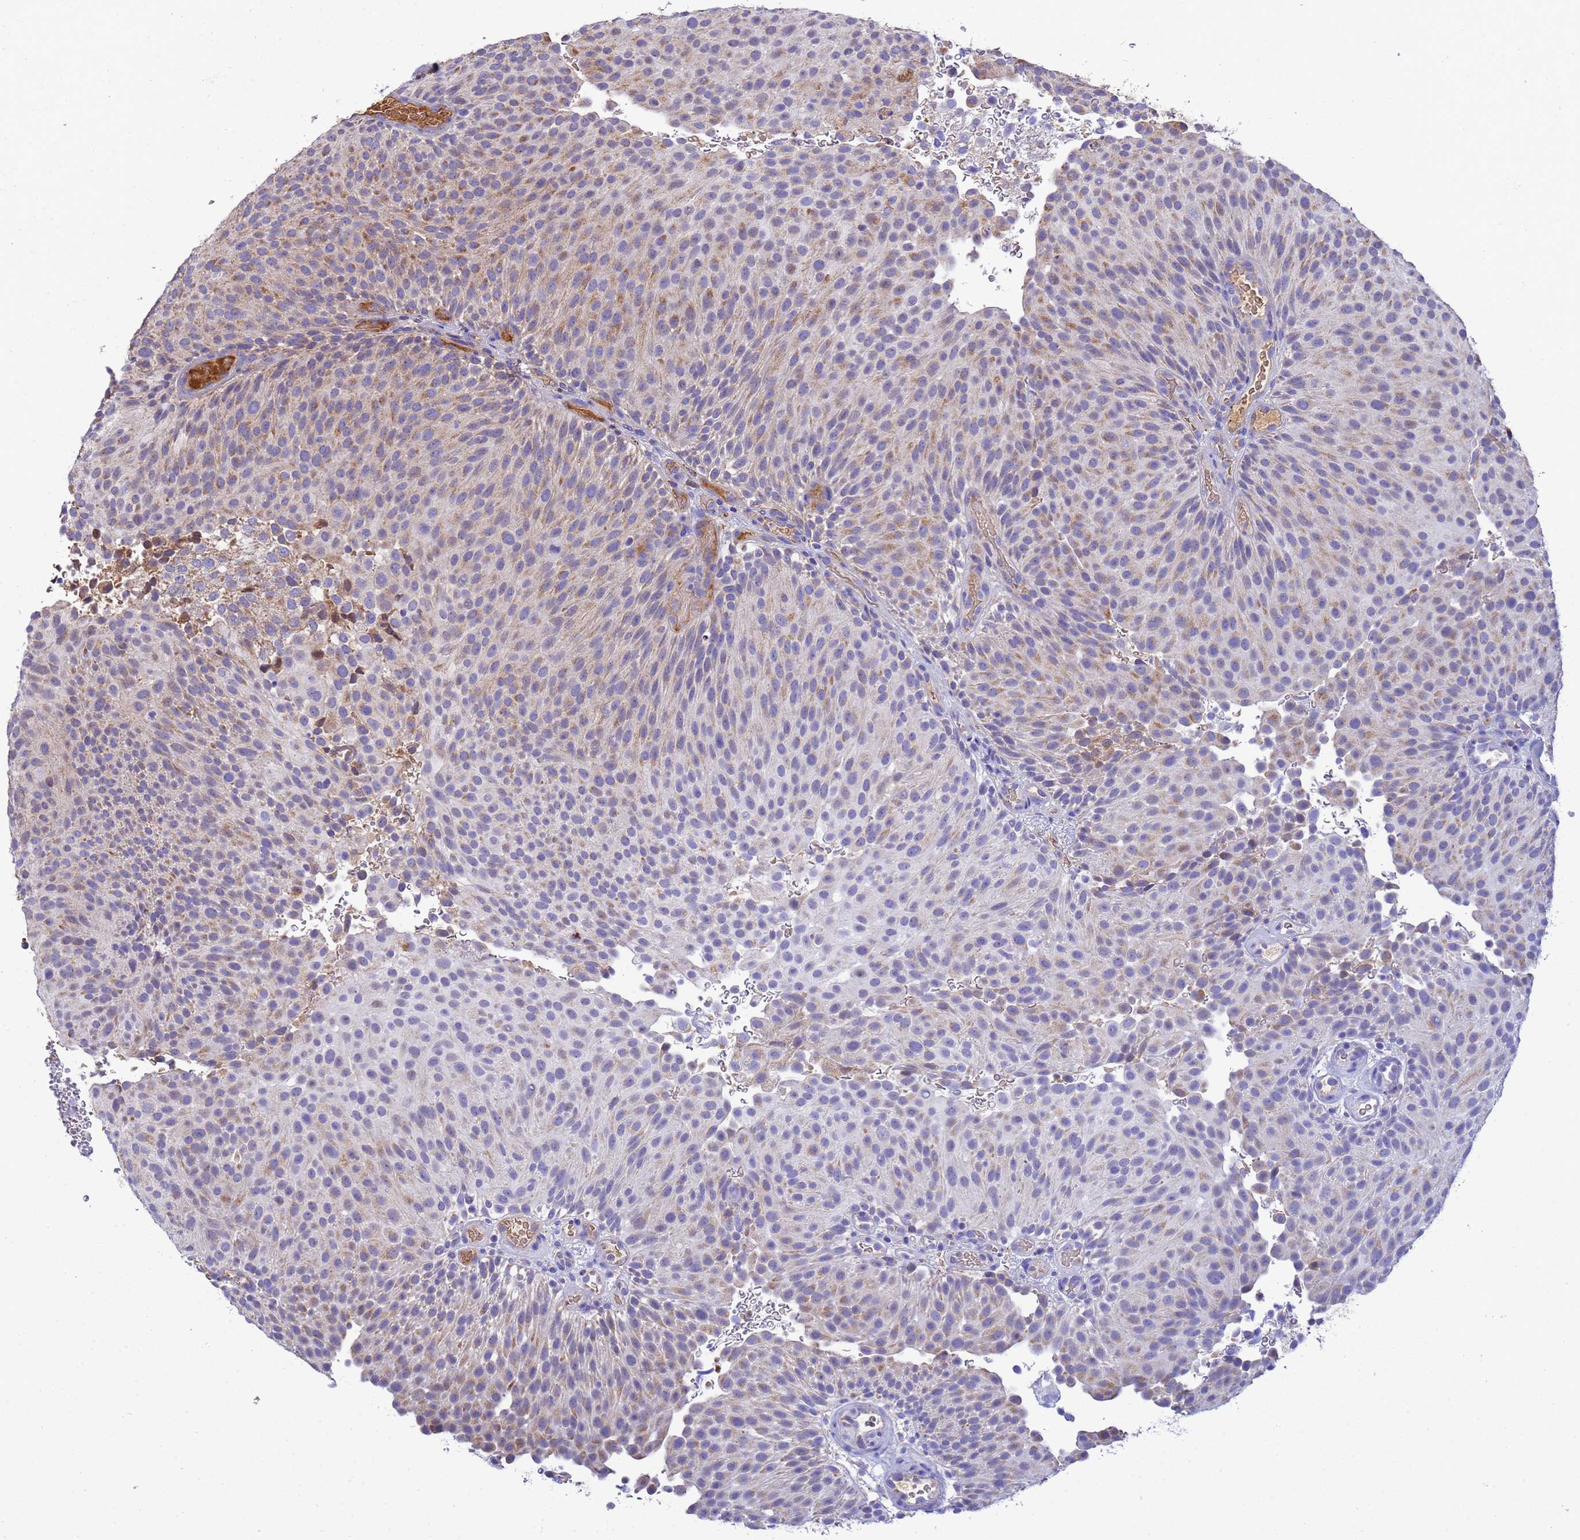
{"staining": {"intensity": "moderate", "quantity": "25%-75%", "location": "cytoplasmic/membranous"}, "tissue": "urothelial cancer", "cell_type": "Tumor cells", "image_type": "cancer", "snomed": [{"axis": "morphology", "description": "Urothelial carcinoma, Low grade"}, {"axis": "topography", "description": "Urinary bladder"}], "caption": "Low-grade urothelial carcinoma stained with a protein marker shows moderate staining in tumor cells.", "gene": "GLUD1", "patient": {"sex": "male", "age": 78}}